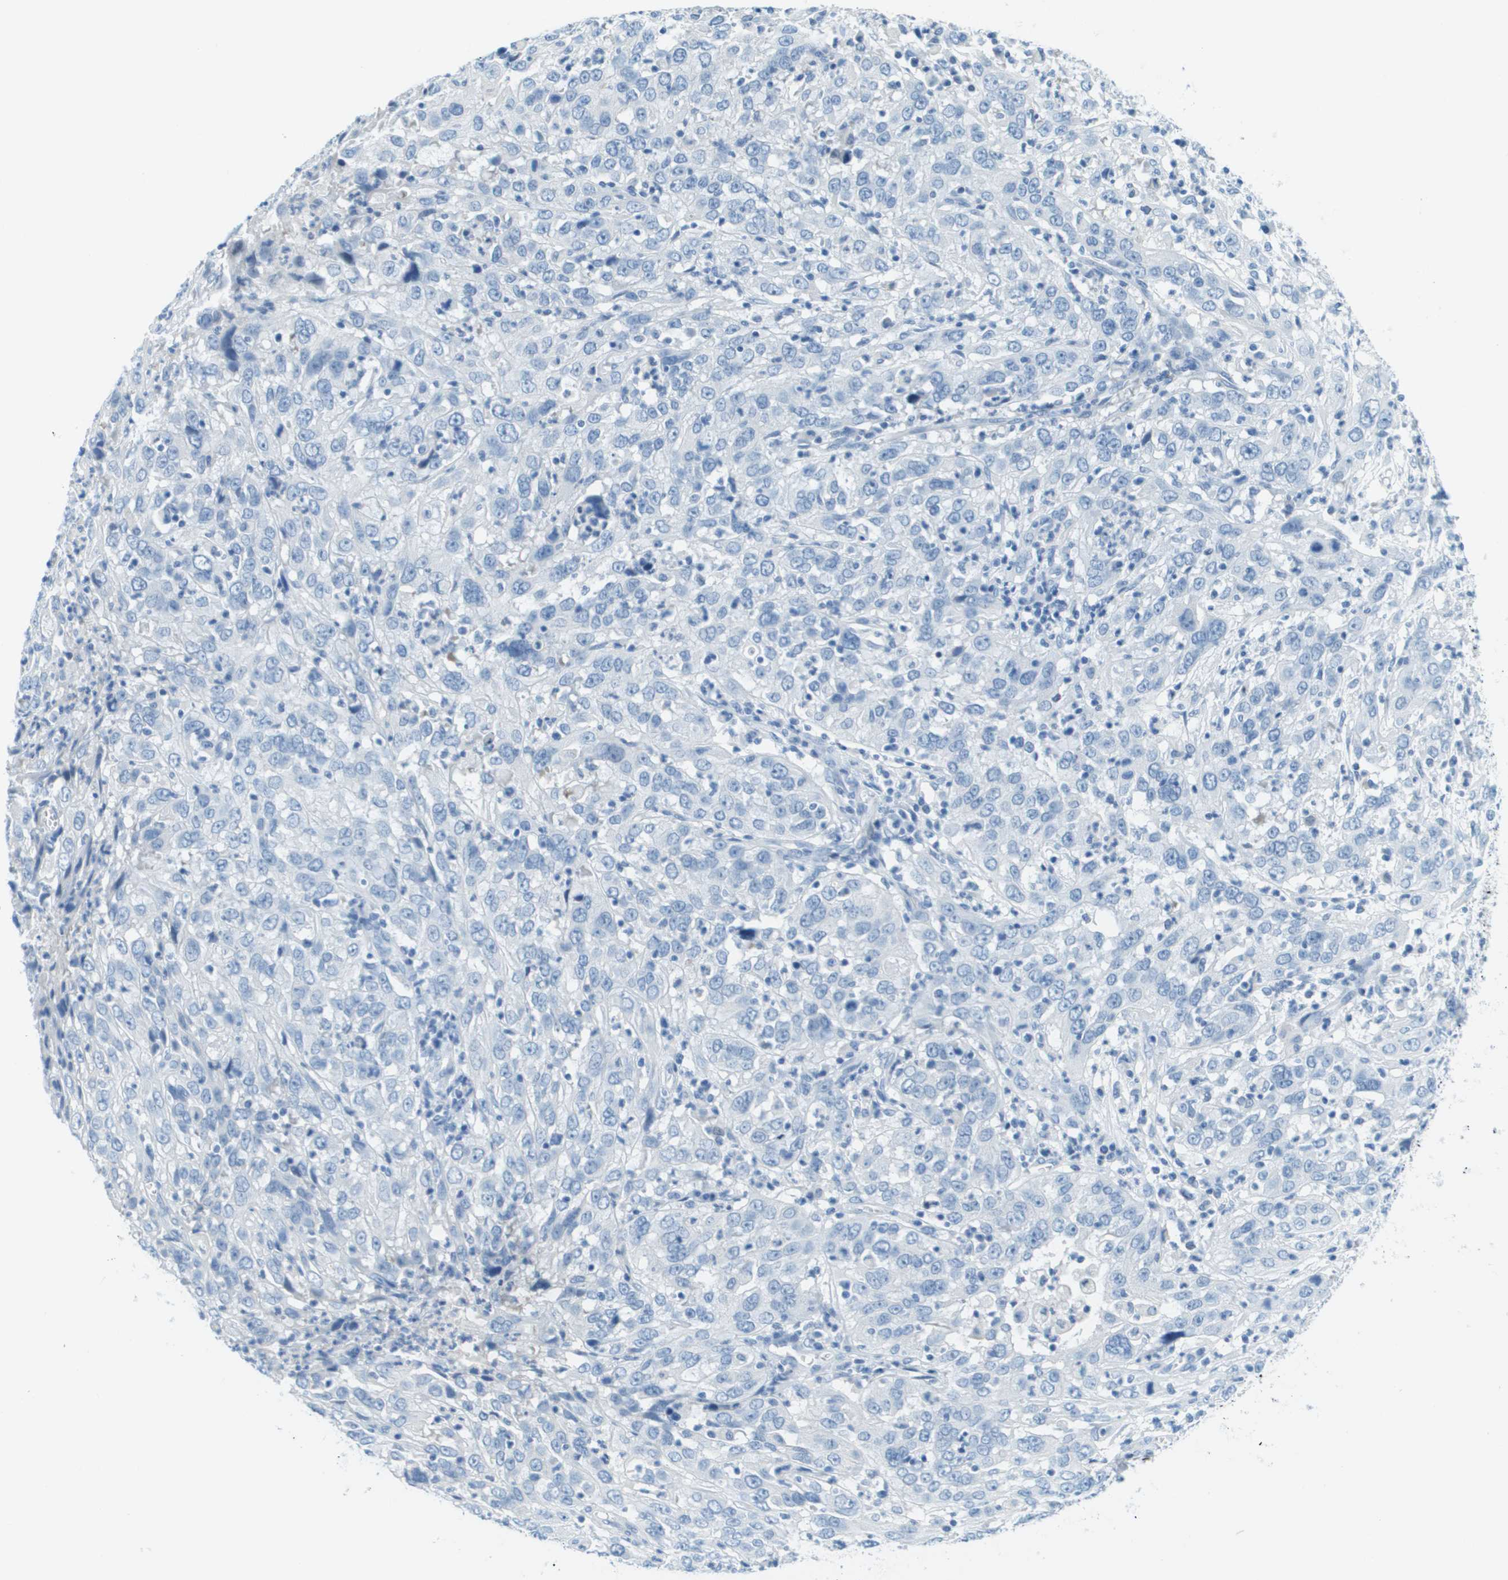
{"staining": {"intensity": "negative", "quantity": "none", "location": "none"}, "tissue": "cervical cancer", "cell_type": "Tumor cells", "image_type": "cancer", "snomed": [{"axis": "morphology", "description": "Squamous cell carcinoma, NOS"}, {"axis": "topography", "description": "Cervix"}], "caption": "Cervical cancer was stained to show a protein in brown. There is no significant positivity in tumor cells. (DAB (3,3'-diaminobenzidine) immunohistochemistry (IHC) visualized using brightfield microscopy, high magnification).", "gene": "CDHR2", "patient": {"sex": "female", "age": 32}}